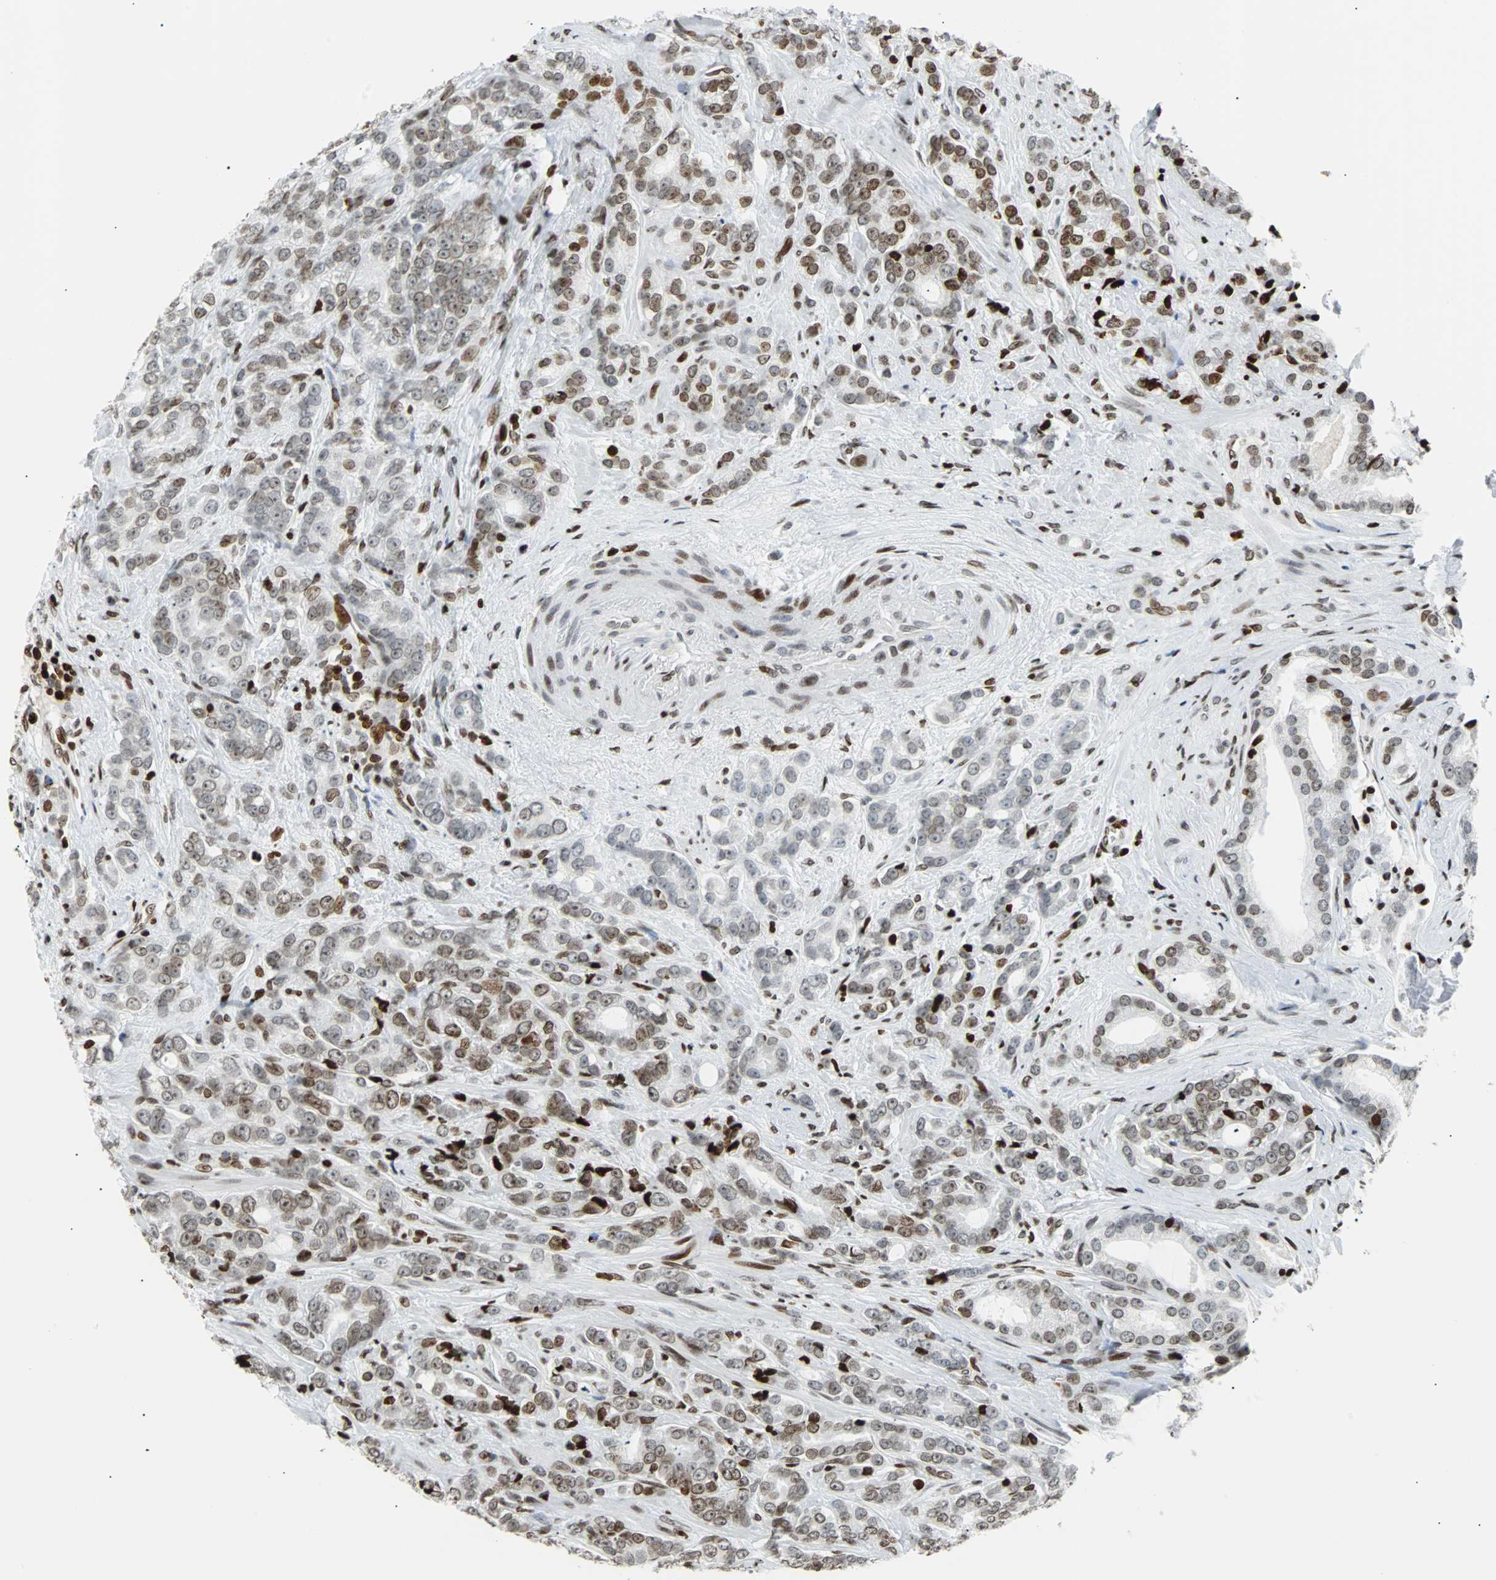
{"staining": {"intensity": "moderate", "quantity": "25%-75%", "location": "nuclear"}, "tissue": "prostate cancer", "cell_type": "Tumor cells", "image_type": "cancer", "snomed": [{"axis": "morphology", "description": "Adenocarcinoma, Low grade"}, {"axis": "topography", "description": "Prostate"}], "caption": "This histopathology image demonstrates immunohistochemistry staining of human prostate adenocarcinoma (low-grade), with medium moderate nuclear staining in approximately 25%-75% of tumor cells.", "gene": "ZNF131", "patient": {"sex": "male", "age": 58}}